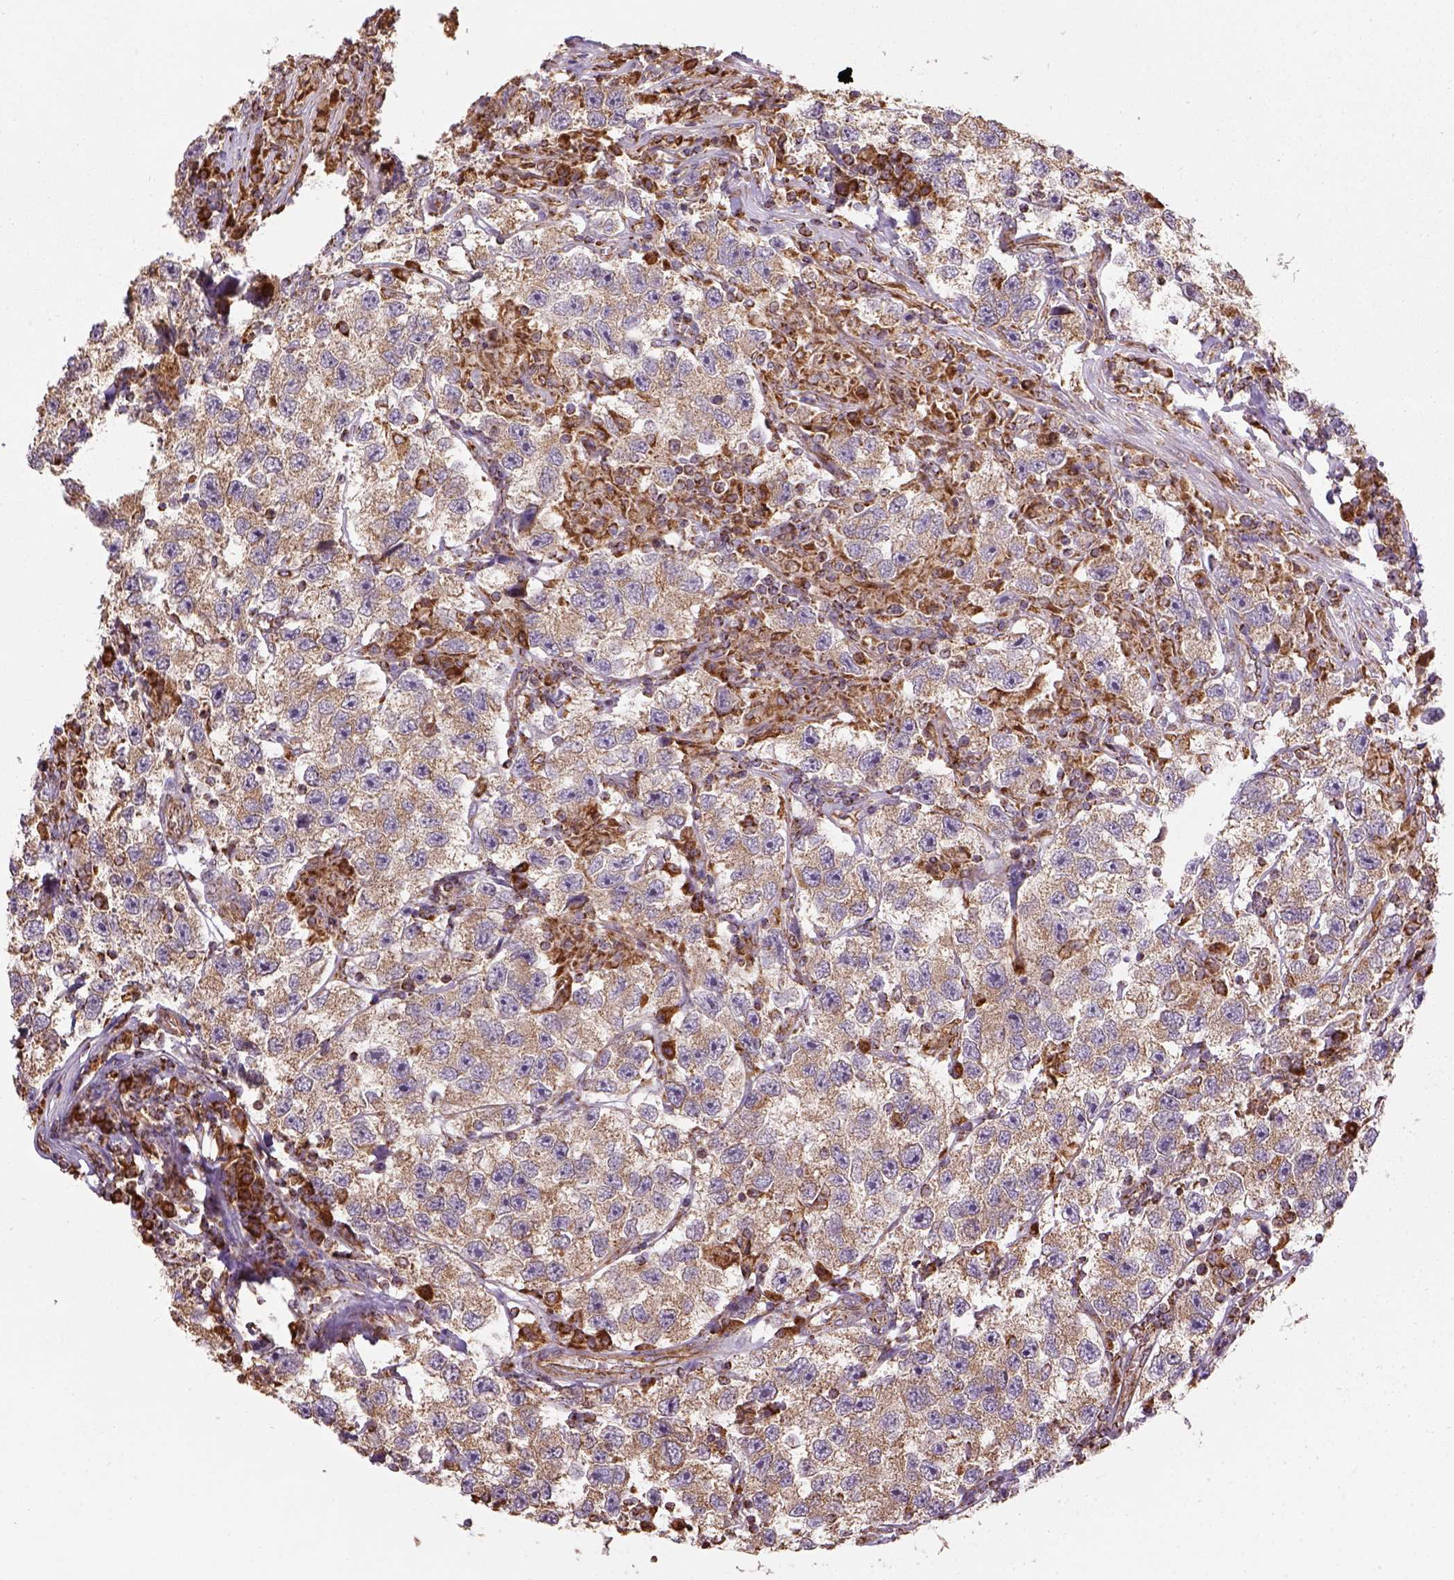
{"staining": {"intensity": "weak", "quantity": ">75%", "location": "cytoplasmic/membranous"}, "tissue": "testis cancer", "cell_type": "Tumor cells", "image_type": "cancer", "snomed": [{"axis": "morphology", "description": "Seminoma, NOS"}, {"axis": "topography", "description": "Testis"}], "caption": "DAB (3,3'-diaminobenzidine) immunohistochemical staining of seminoma (testis) demonstrates weak cytoplasmic/membranous protein staining in about >75% of tumor cells.", "gene": "MAPK8IP3", "patient": {"sex": "male", "age": 26}}